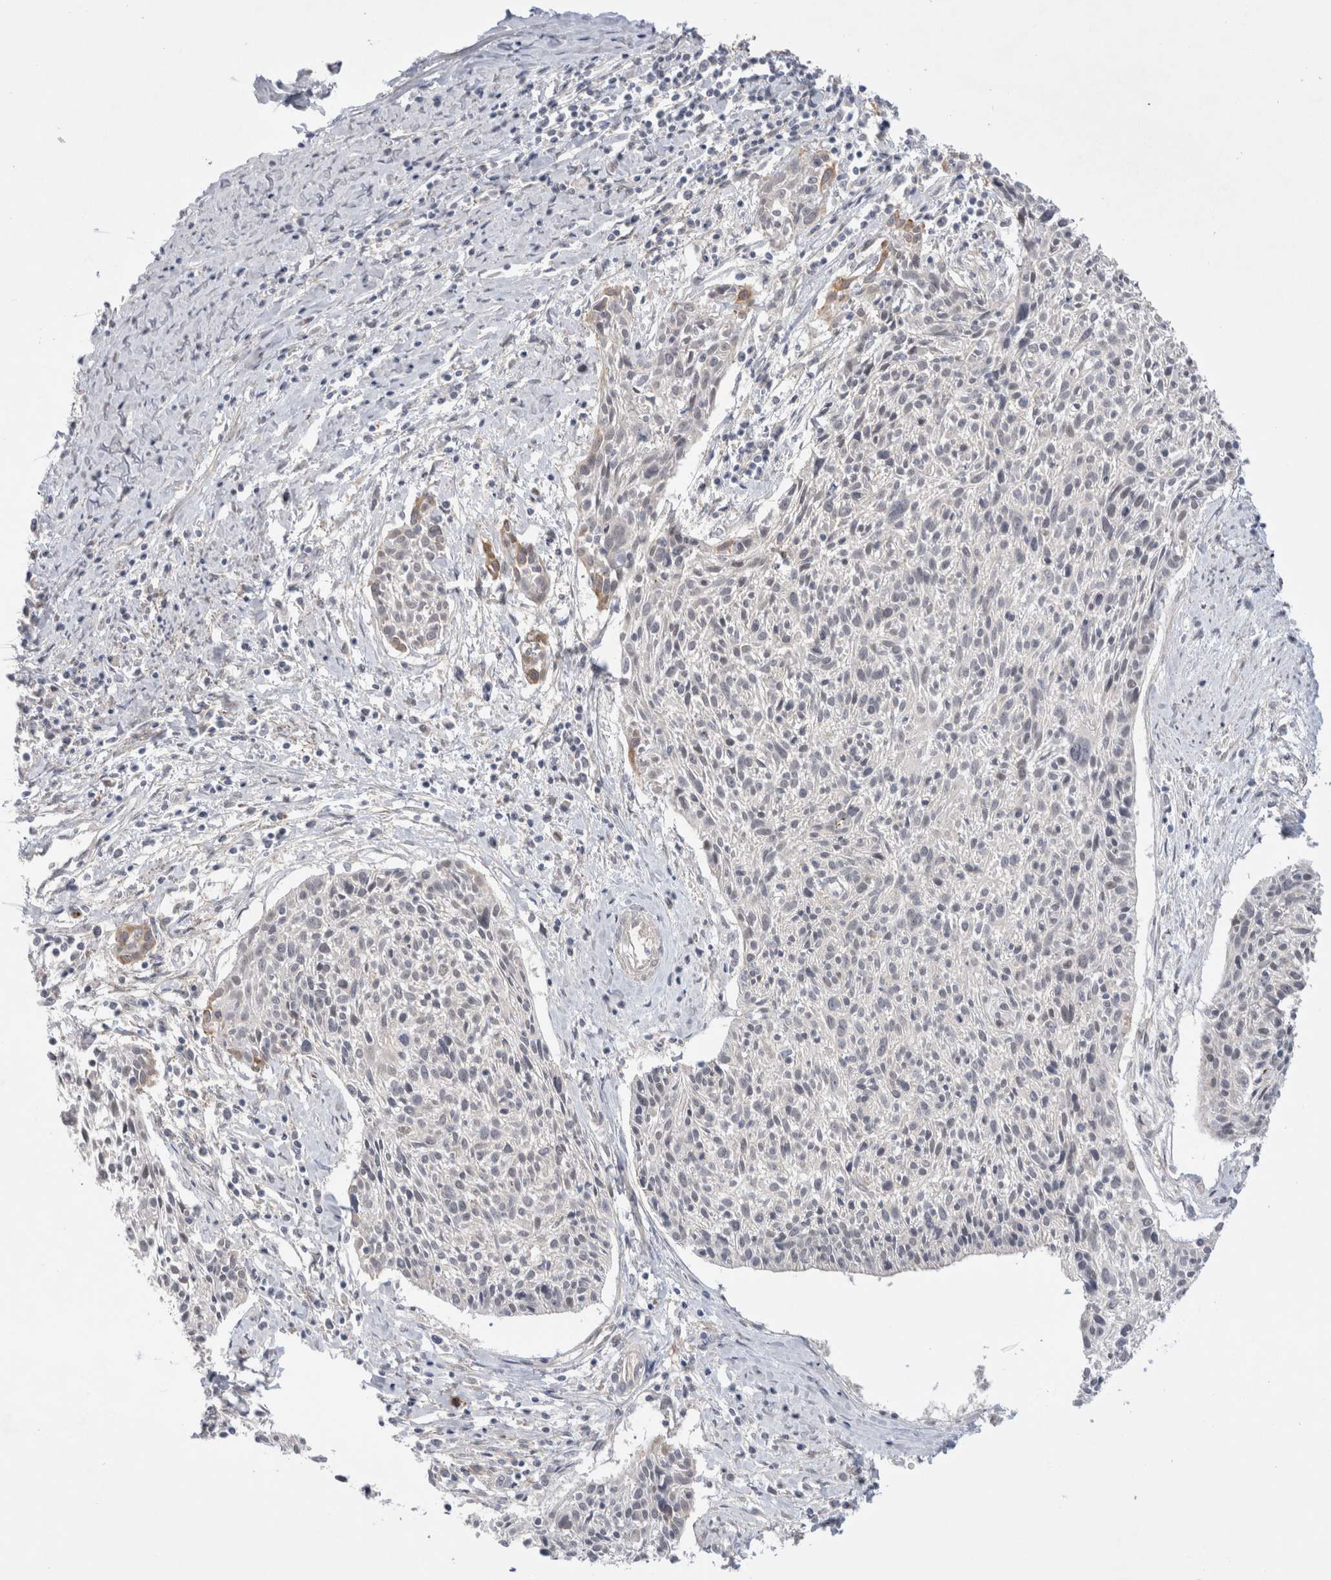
{"staining": {"intensity": "negative", "quantity": "none", "location": "none"}, "tissue": "cervical cancer", "cell_type": "Tumor cells", "image_type": "cancer", "snomed": [{"axis": "morphology", "description": "Squamous cell carcinoma, NOS"}, {"axis": "topography", "description": "Cervix"}], "caption": "Tumor cells show no significant expression in cervical cancer (squamous cell carcinoma).", "gene": "GSDMB", "patient": {"sex": "female", "age": 51}}